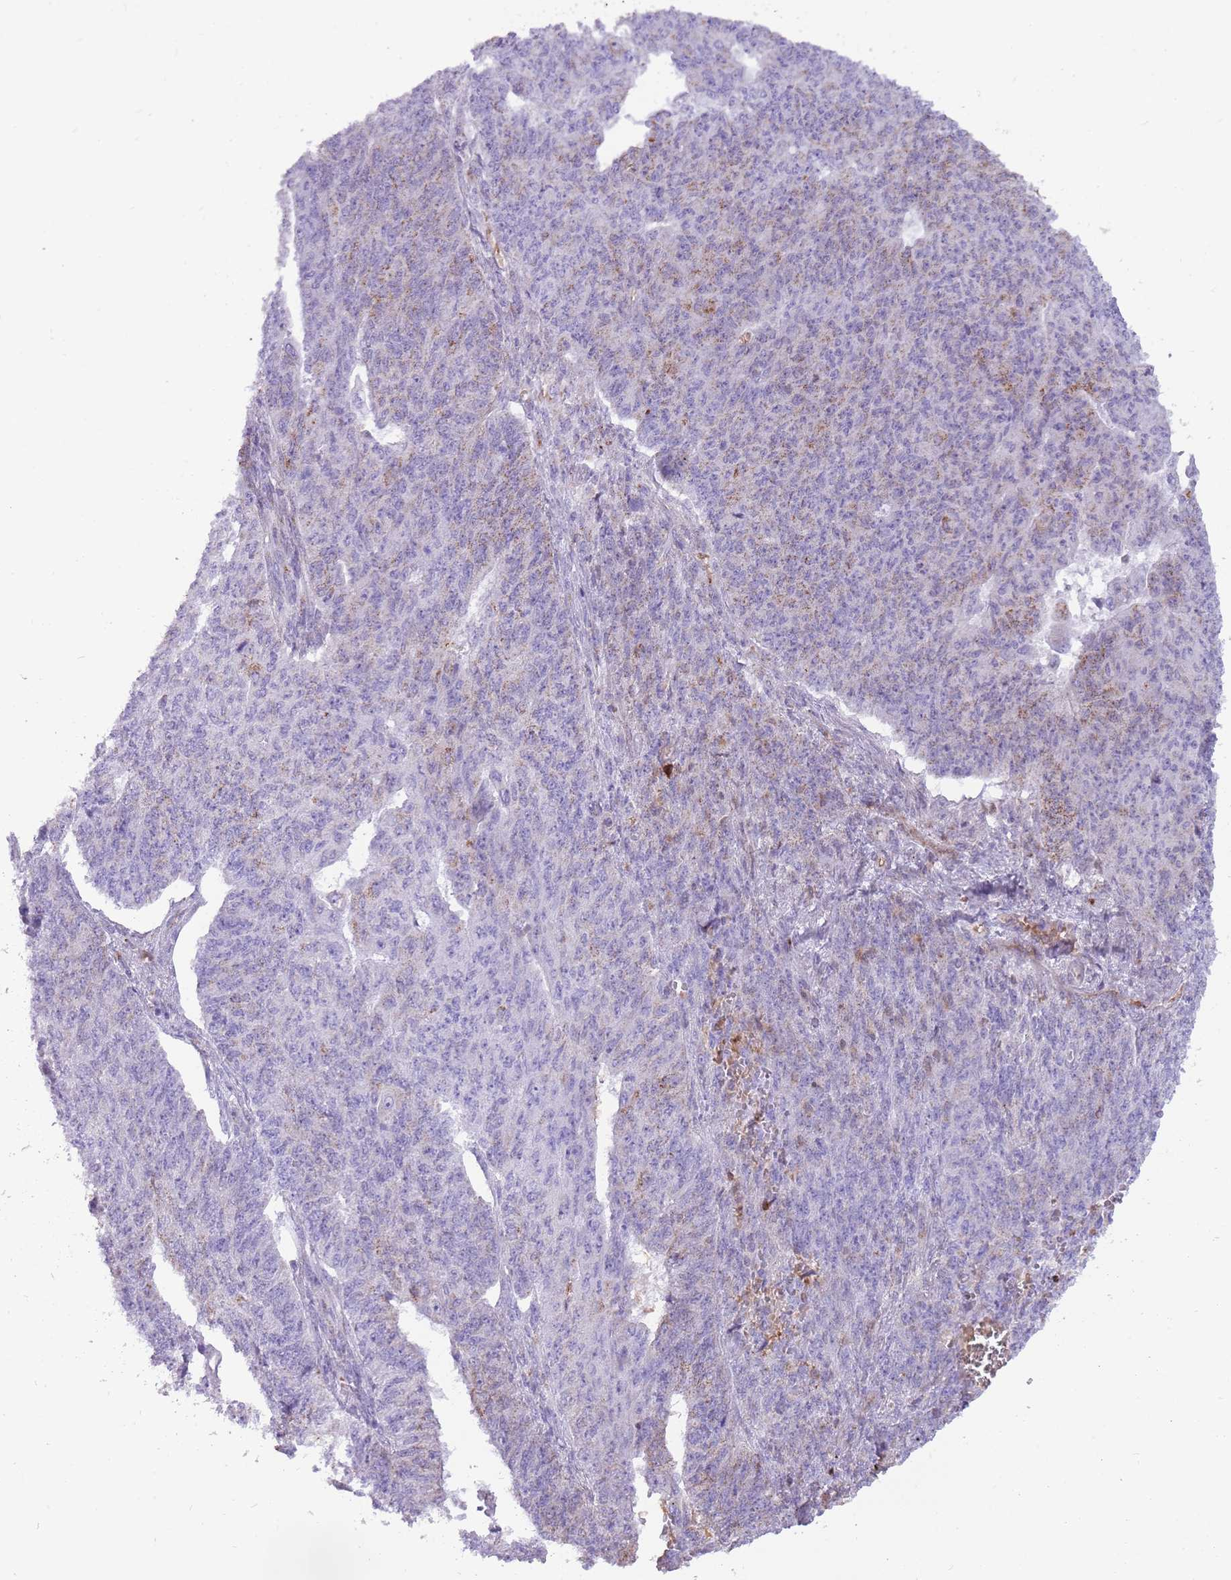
{"staining": {"intensity": "weak", "quantity": "<25%", "location": "cytoplasmic/membranous"}, "tissue": "endometrial cancer", "cell_type": "Tumor cells", "image_type": "cancer", "snomed": [{"axis": "morphology", "description": "Adenocarcinoma, NOS"}, {"axis": "topography", "description": "Endometrium"}], "caption": "This histopathology image is of adenocarcinoma (endometrial) stained with immunohistochemistry to label a protein in brown with the nuclei are counter-stained blue. There is no expression in tumor cells. The staining is performed using DAB brown chromogen with nuclei counter-stained in using hematoxylin.", "gene": "PCNX1", "patient": {"sex": "female", "age": 32}}